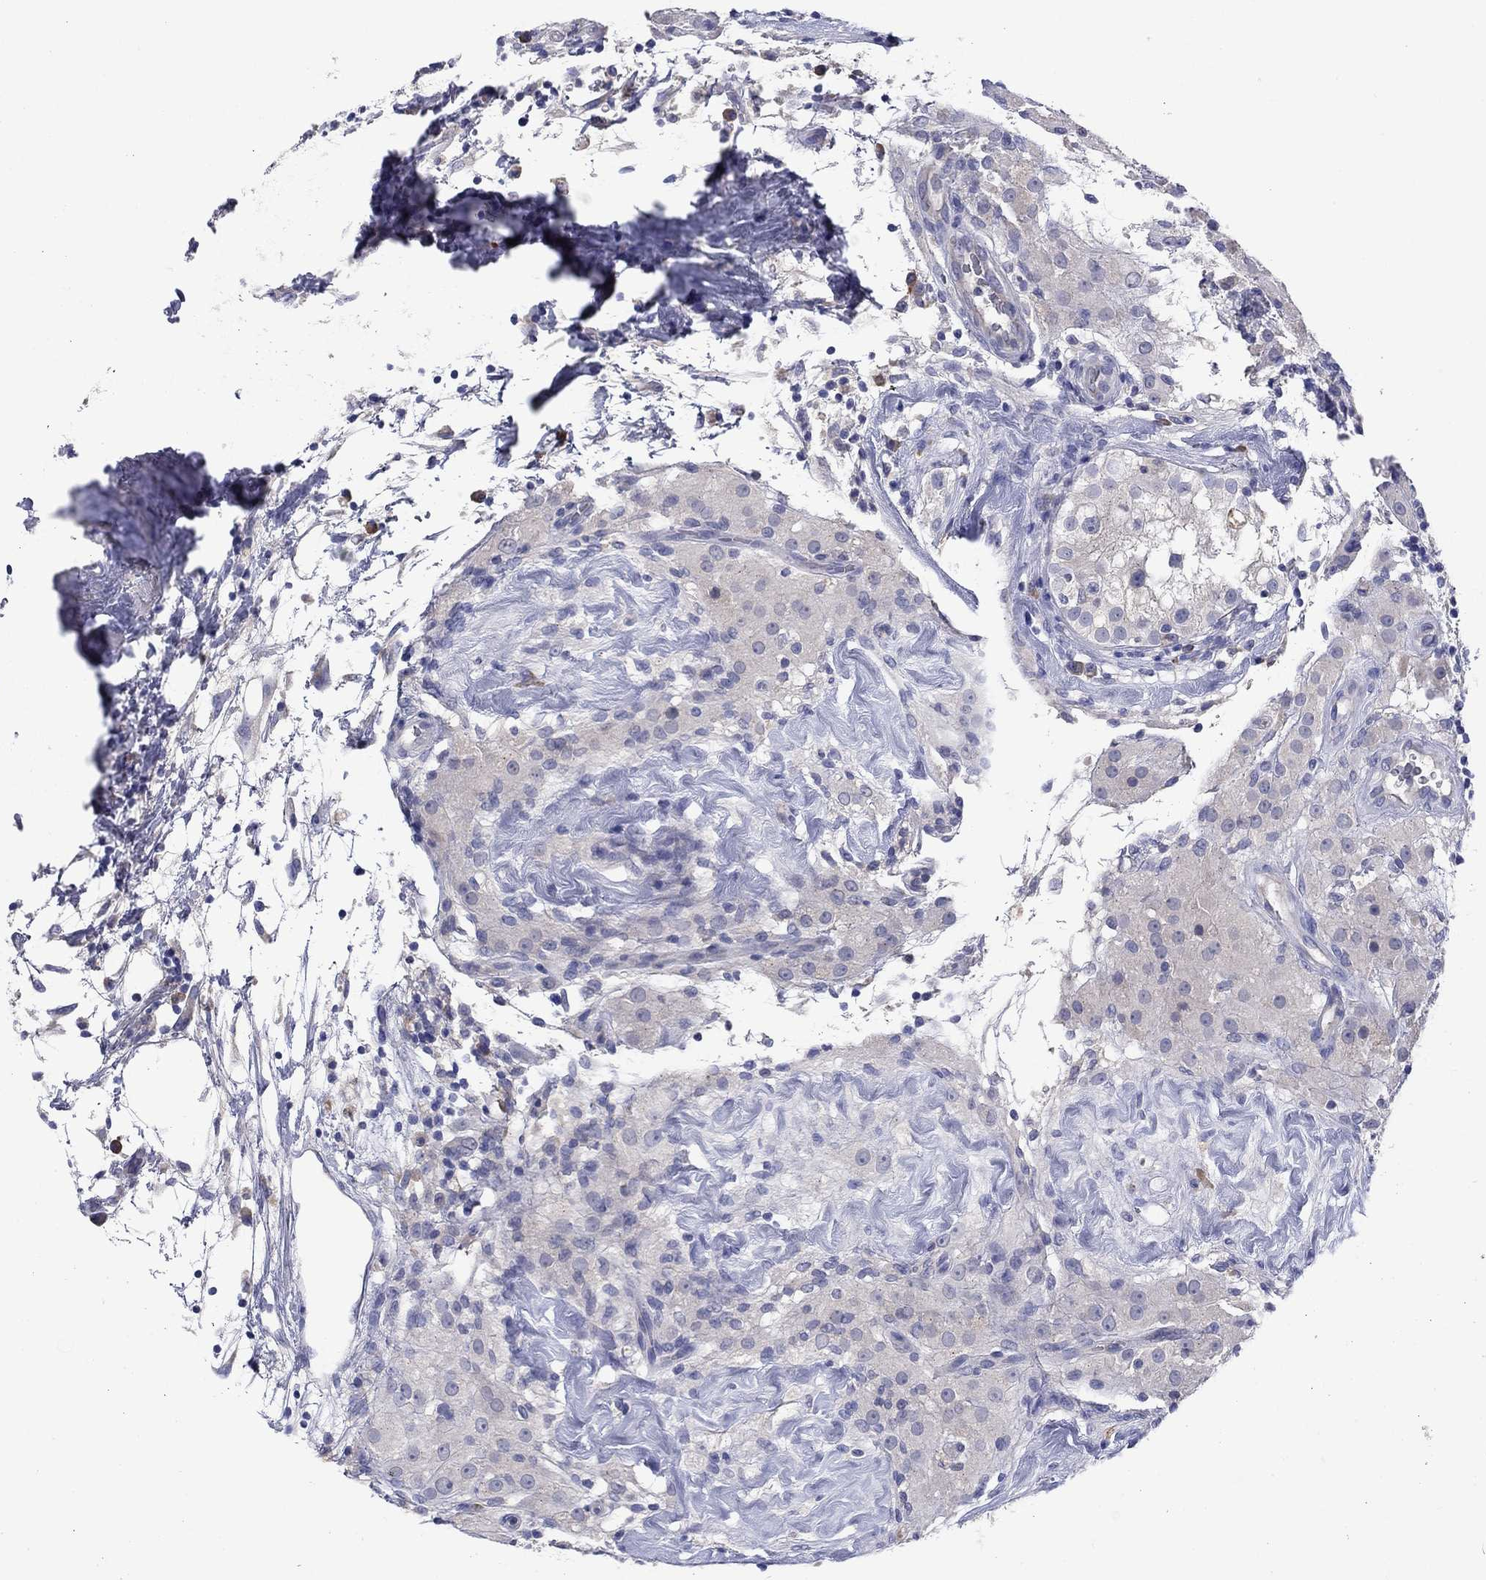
{"staining": {"intensity": "weak", "quantity": "<25%", "location": "cytoplasmic/membranous"}, "tissue": "testis cancer", "cell_type": "Tumor cells", "image_type": "cancer", "snomed": [{"axis": "morphology", "description": "Seminoma, NOS"}, {"axis": "topography", "description": "Testis"}], "caption": "This is an immunohistochemistry (IHC) photomicrograph of testis cancer. There is no staining in tumor cells.", "gene": "SULT2B1", "patient": {"sex": "male", "age": 34}}